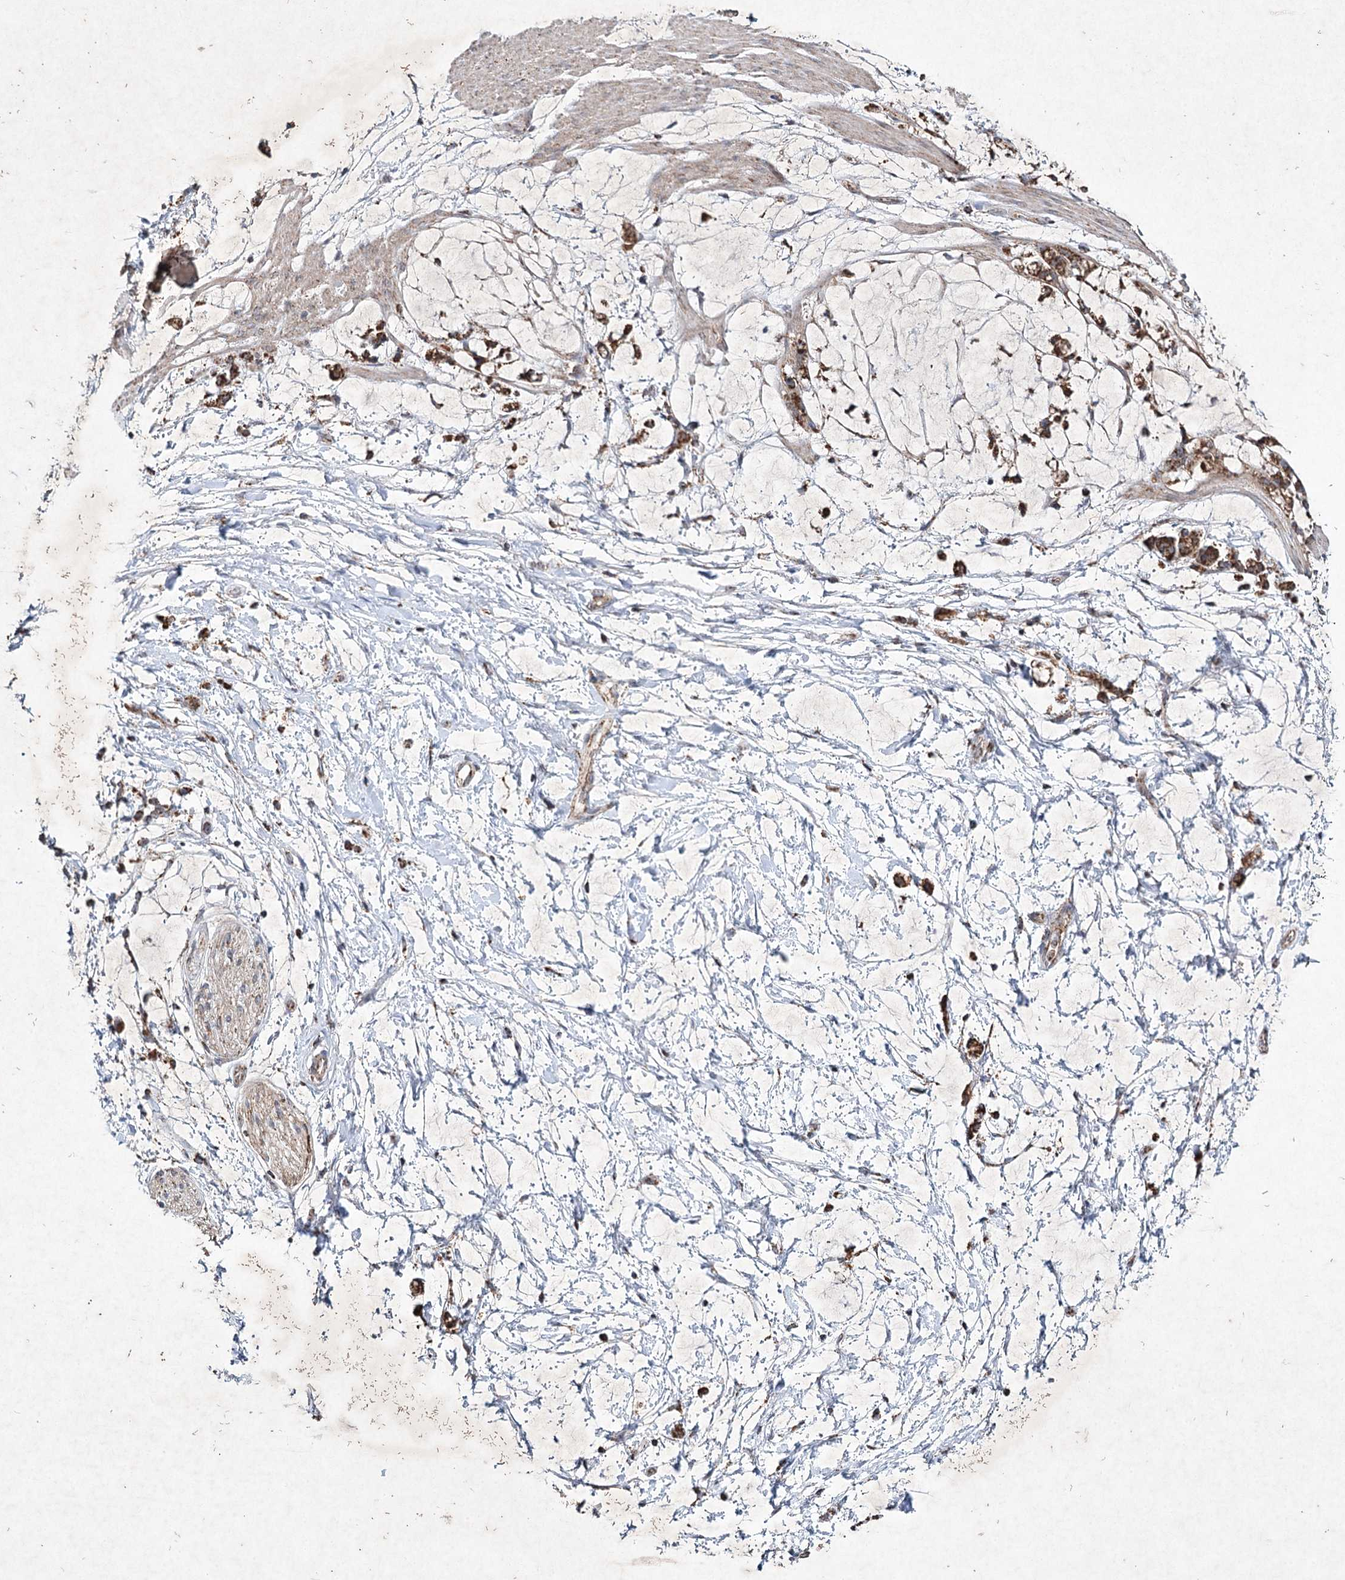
{"staining": {"intensity": "strong", "quantity": ">75%", "location": "cytoplasmic/membranous"}, "tissue": "stomach cancer", "cell_type": "Tumor cells", "image_type": "cancer", "snomed": [{"axis": "morphology", "description": "Adenocarcinoma, NOS"}, {"axis": "topography", "description": "Stomach"}], "caption": "Approximately >75% of tumor cells in adenocarcinoma (stomach) demonstrate strong cytoplasmic/membranous protein staining as visualized by brown immunohistochemical staining.", "gene": "PIK3CB", "patient": {"sex": "female", "age": 60}}